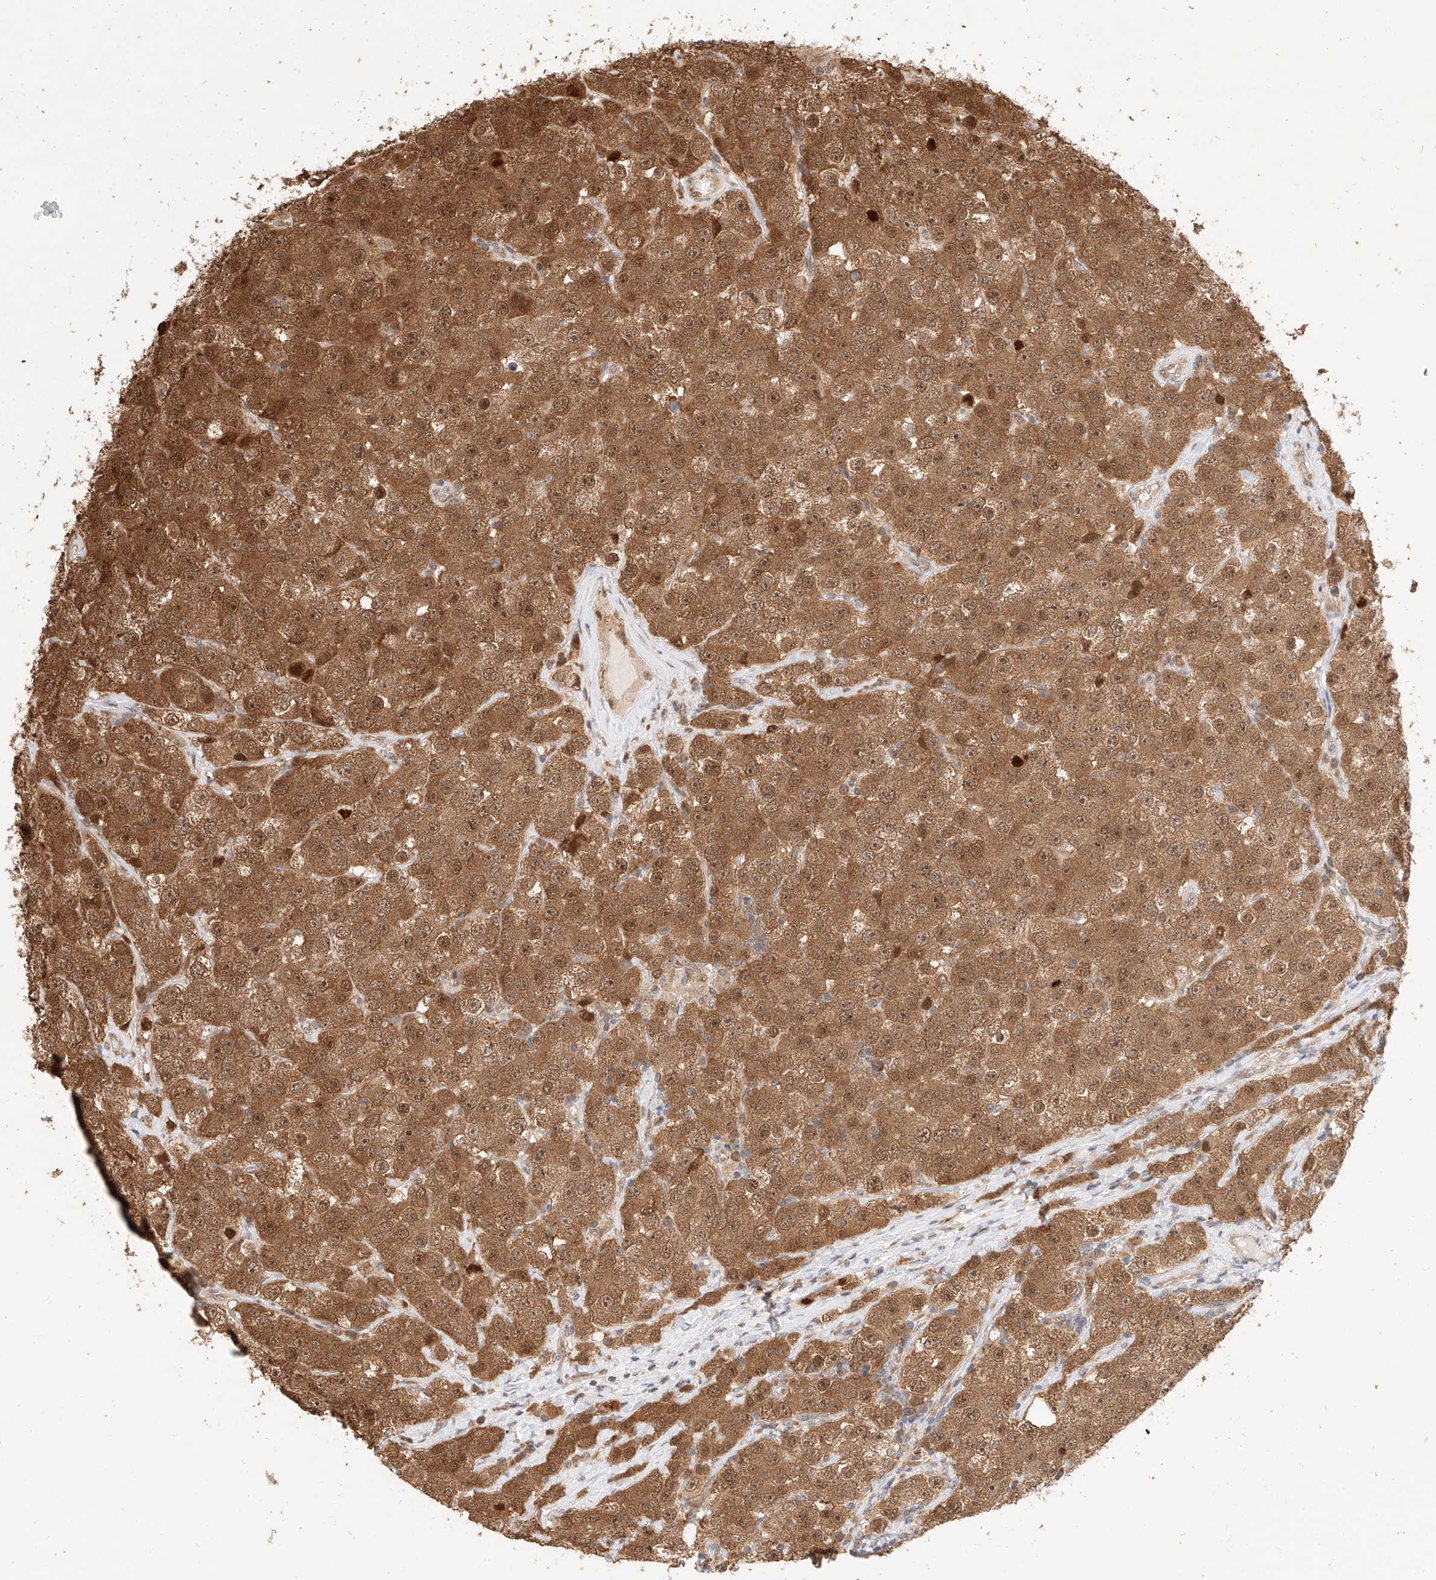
{"staining": {"intensity": "moderate", "quantity": ">75%", "location": "cytoplasmic/membranous,nuclear"}, "tissue": "testis cancer", "cell_type": "Tumor cells", "image_type": "cancer", "snomed": [{"axis": "morphology", "description": "Seminoma, NOS"}, {"axis": "topography", "description": "Testis"}], "caption": "Immunohistochemical staining of testis cancer (seminoma) shows moderate cytoplasmic/membranous and nuclear protein expression in about >75% of tumor cells.", "gene": "EIF4H", "patient": {"sex": "male", "age": 28}}